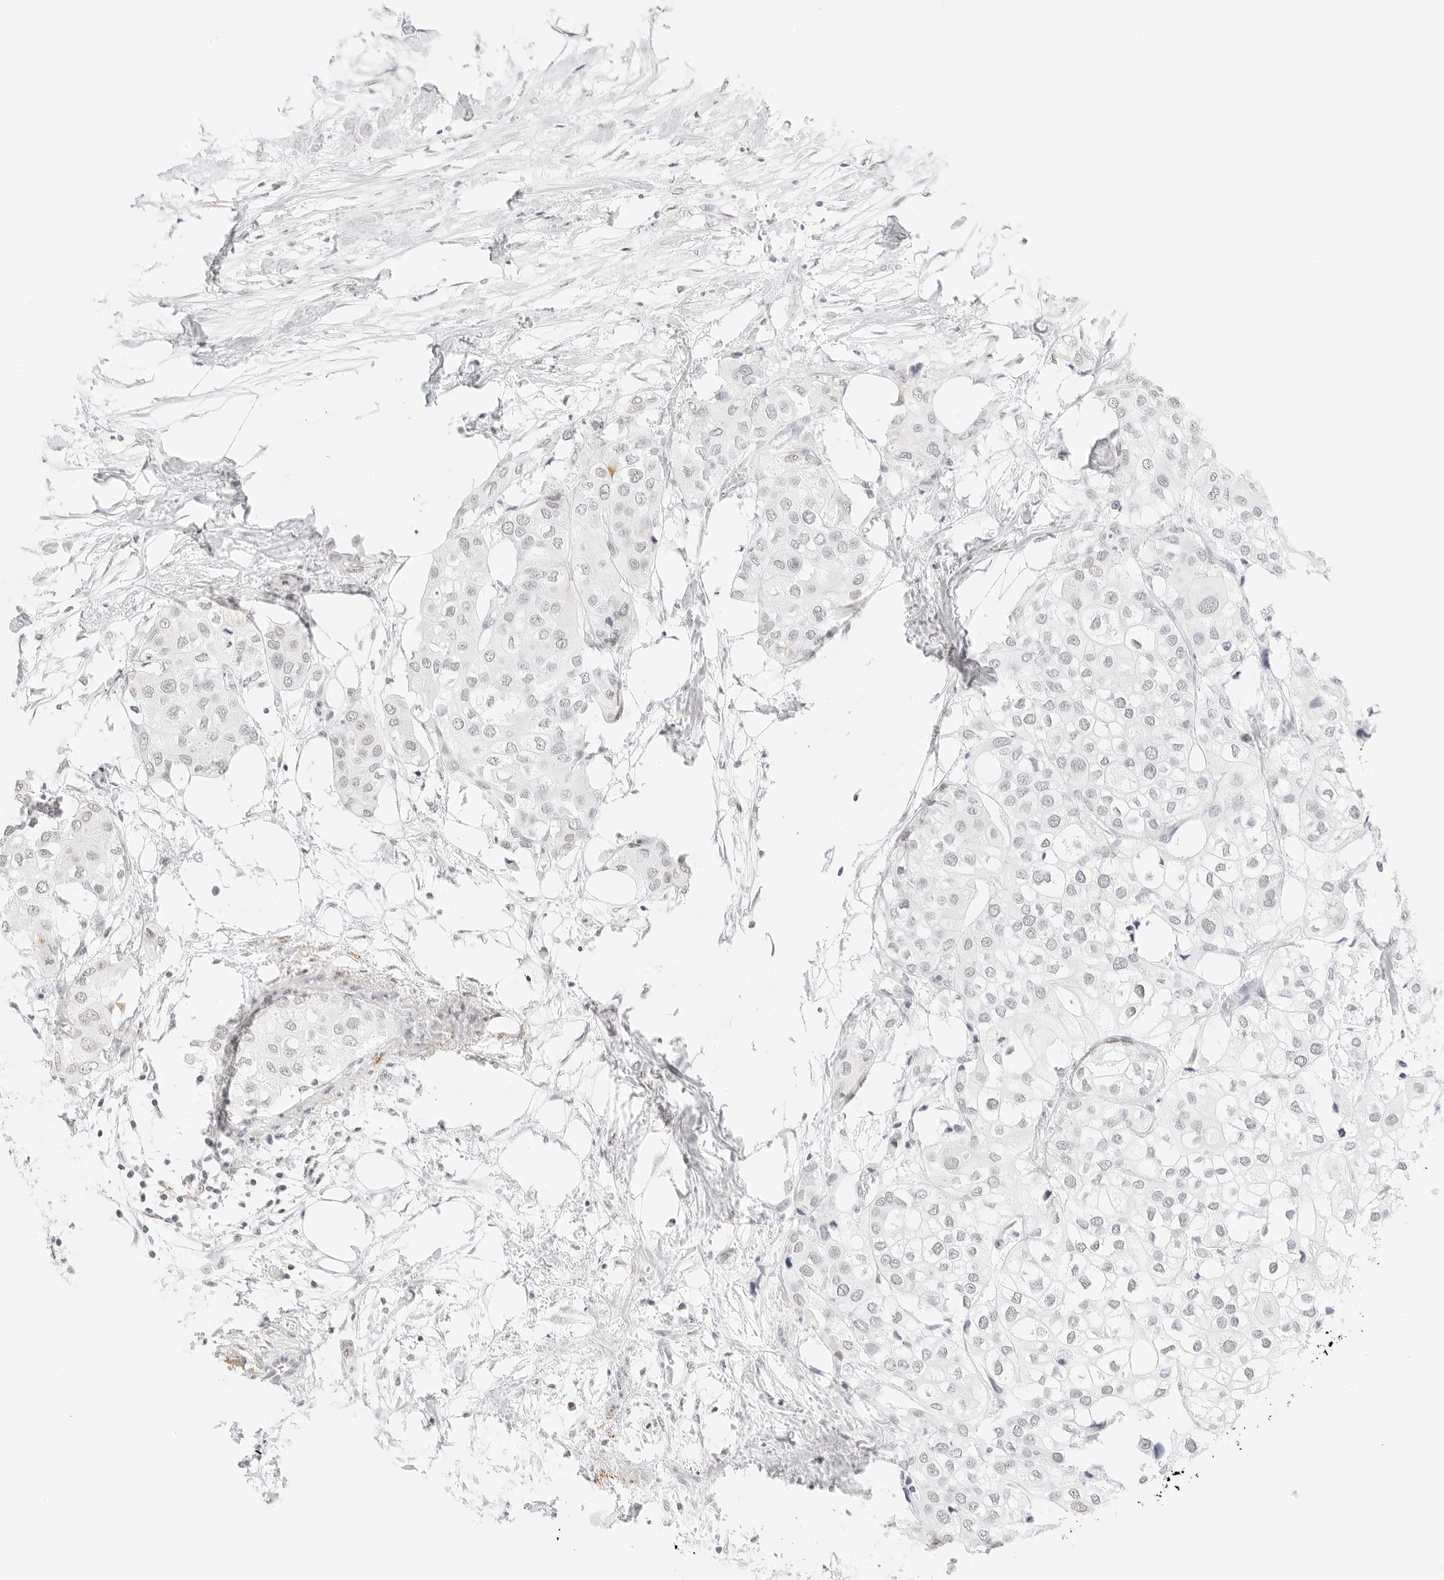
{"staining": {"intensity": "negative", "quantity": "none", "location": "none"}, "tissue": "urothelial cancer", "cell_type": "Tumor cells", "image_type": "cancer", "snomed": [{"axis": "morphology", "description": "Urothelial carcinoma, High grade"}, {"axis": "topography", "description": "Urinary bladder"}], "caption": "Protein analysis of urothelial cancer reveals no significant positivity in tumor cells.", "gene": "FBLN5", "patient": {"sex": "male", "age": 64}}